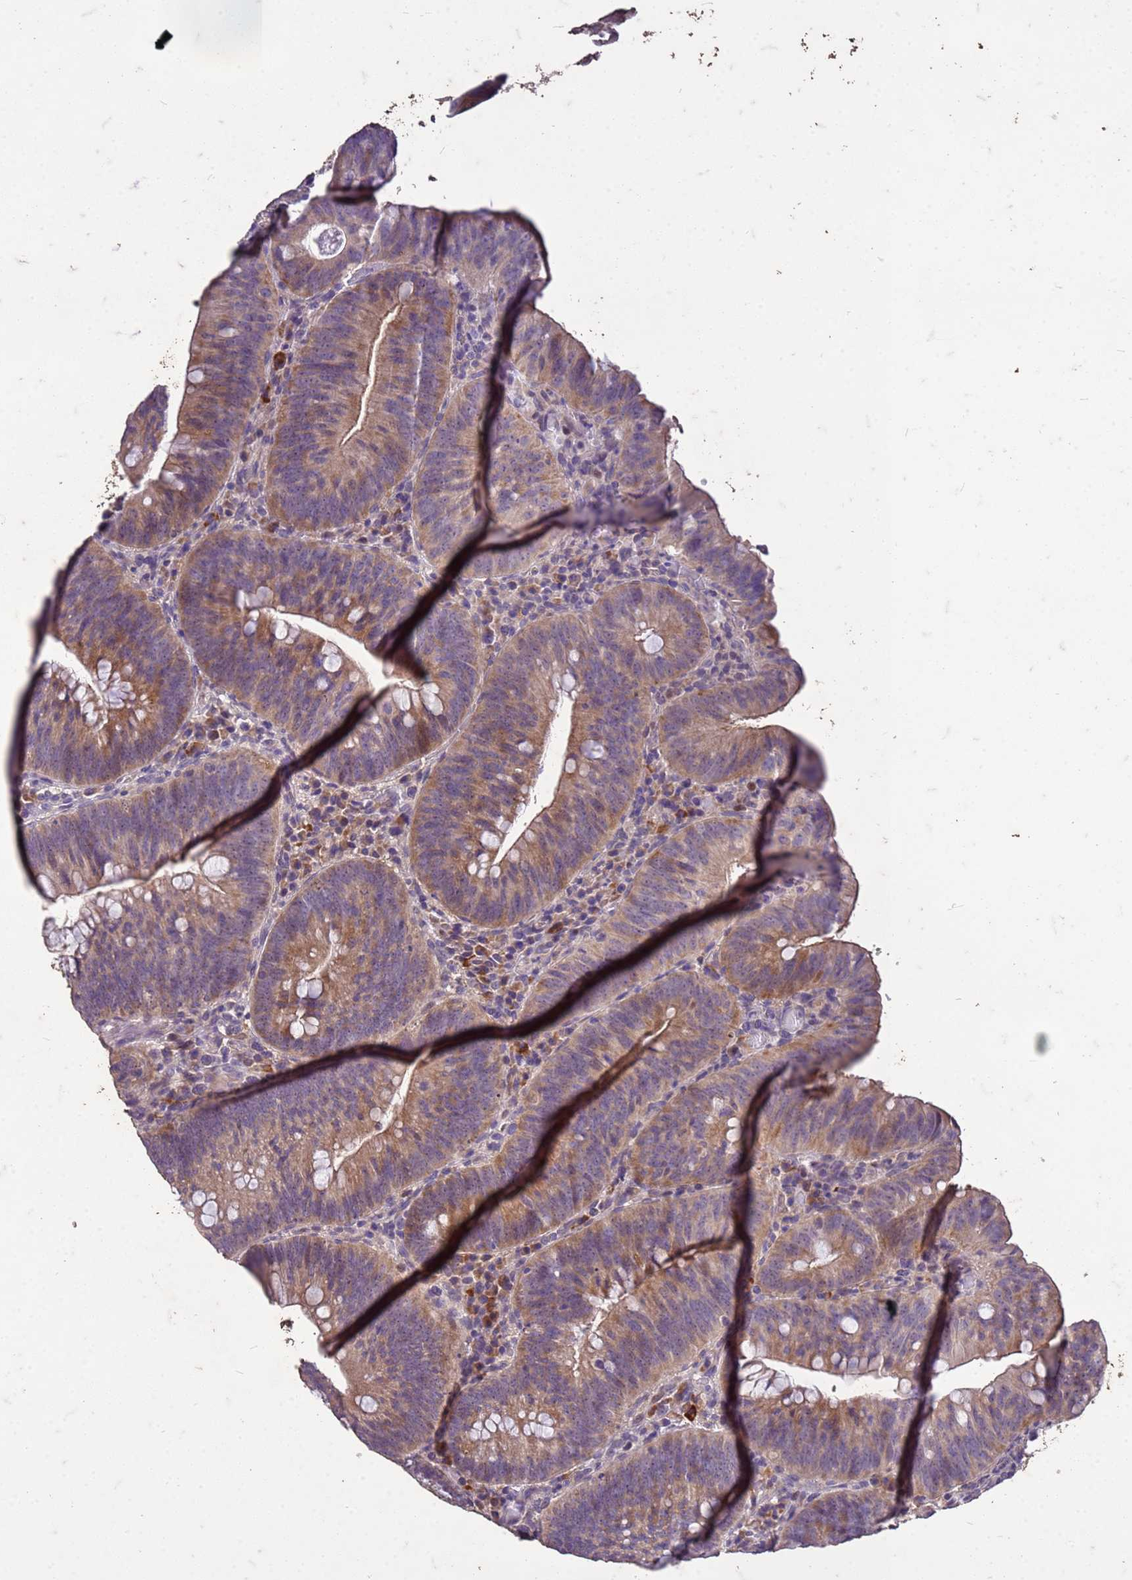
{"staining": {"intensity": "moderate", "quantity": "25%-75%", "location": "cytoplasmic/membranous"}, "tissue": "colorectal cancer", "cell_type": "Tumor cells", "image_type": "cancer", "snomed": [{"axis": "morphology", "description": "Adenocarcinoma, NOS"}, {"axis": "topography", "description": "Rectum"}], "caption": "There is medium levels of moderate cytoplasmic/membranous positivity in tumor cells of colorectal cancer, as demonstrated by immunohistochemical staining (brown color).", "gene": "FAM184B", "patient": {"sex": "female", "age": 75}}